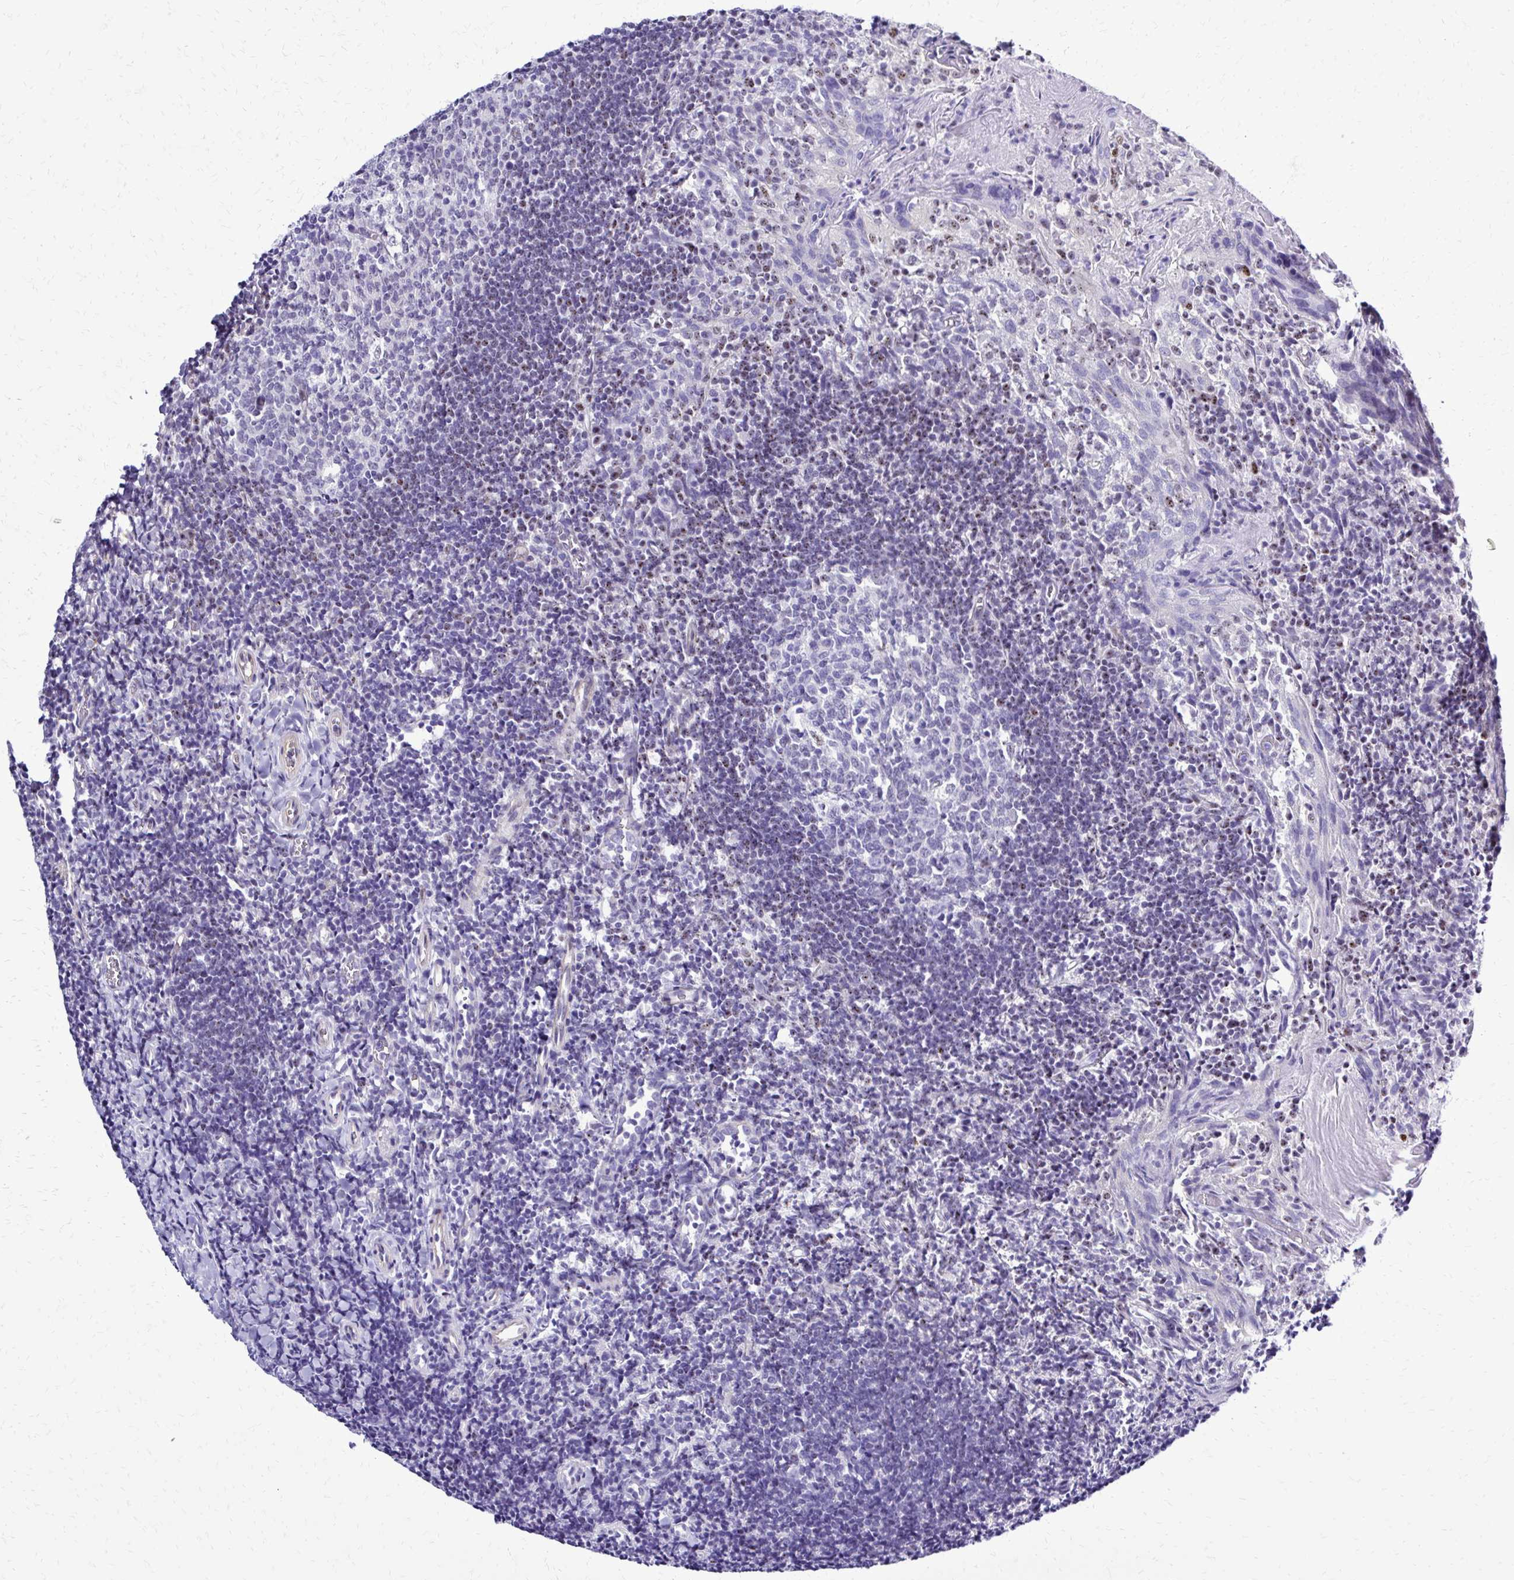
{"staining": {"intensity": "negative", "quantity": "none", "location": "none"}, "tissue": "tonsil", "cell_type": "Germinal center cells", "image_type": "normal", "snomed": [{"axis": "morphology", "description": "Normal tissue, NOS"}, {"axis": "topography", "description": "Tonsil"}], "caption": "IHC of benign human tonsil shows no positivity in germinal center cells.", "gene": "RASL11B", "patient": {"sex": "female", "age": 10}}